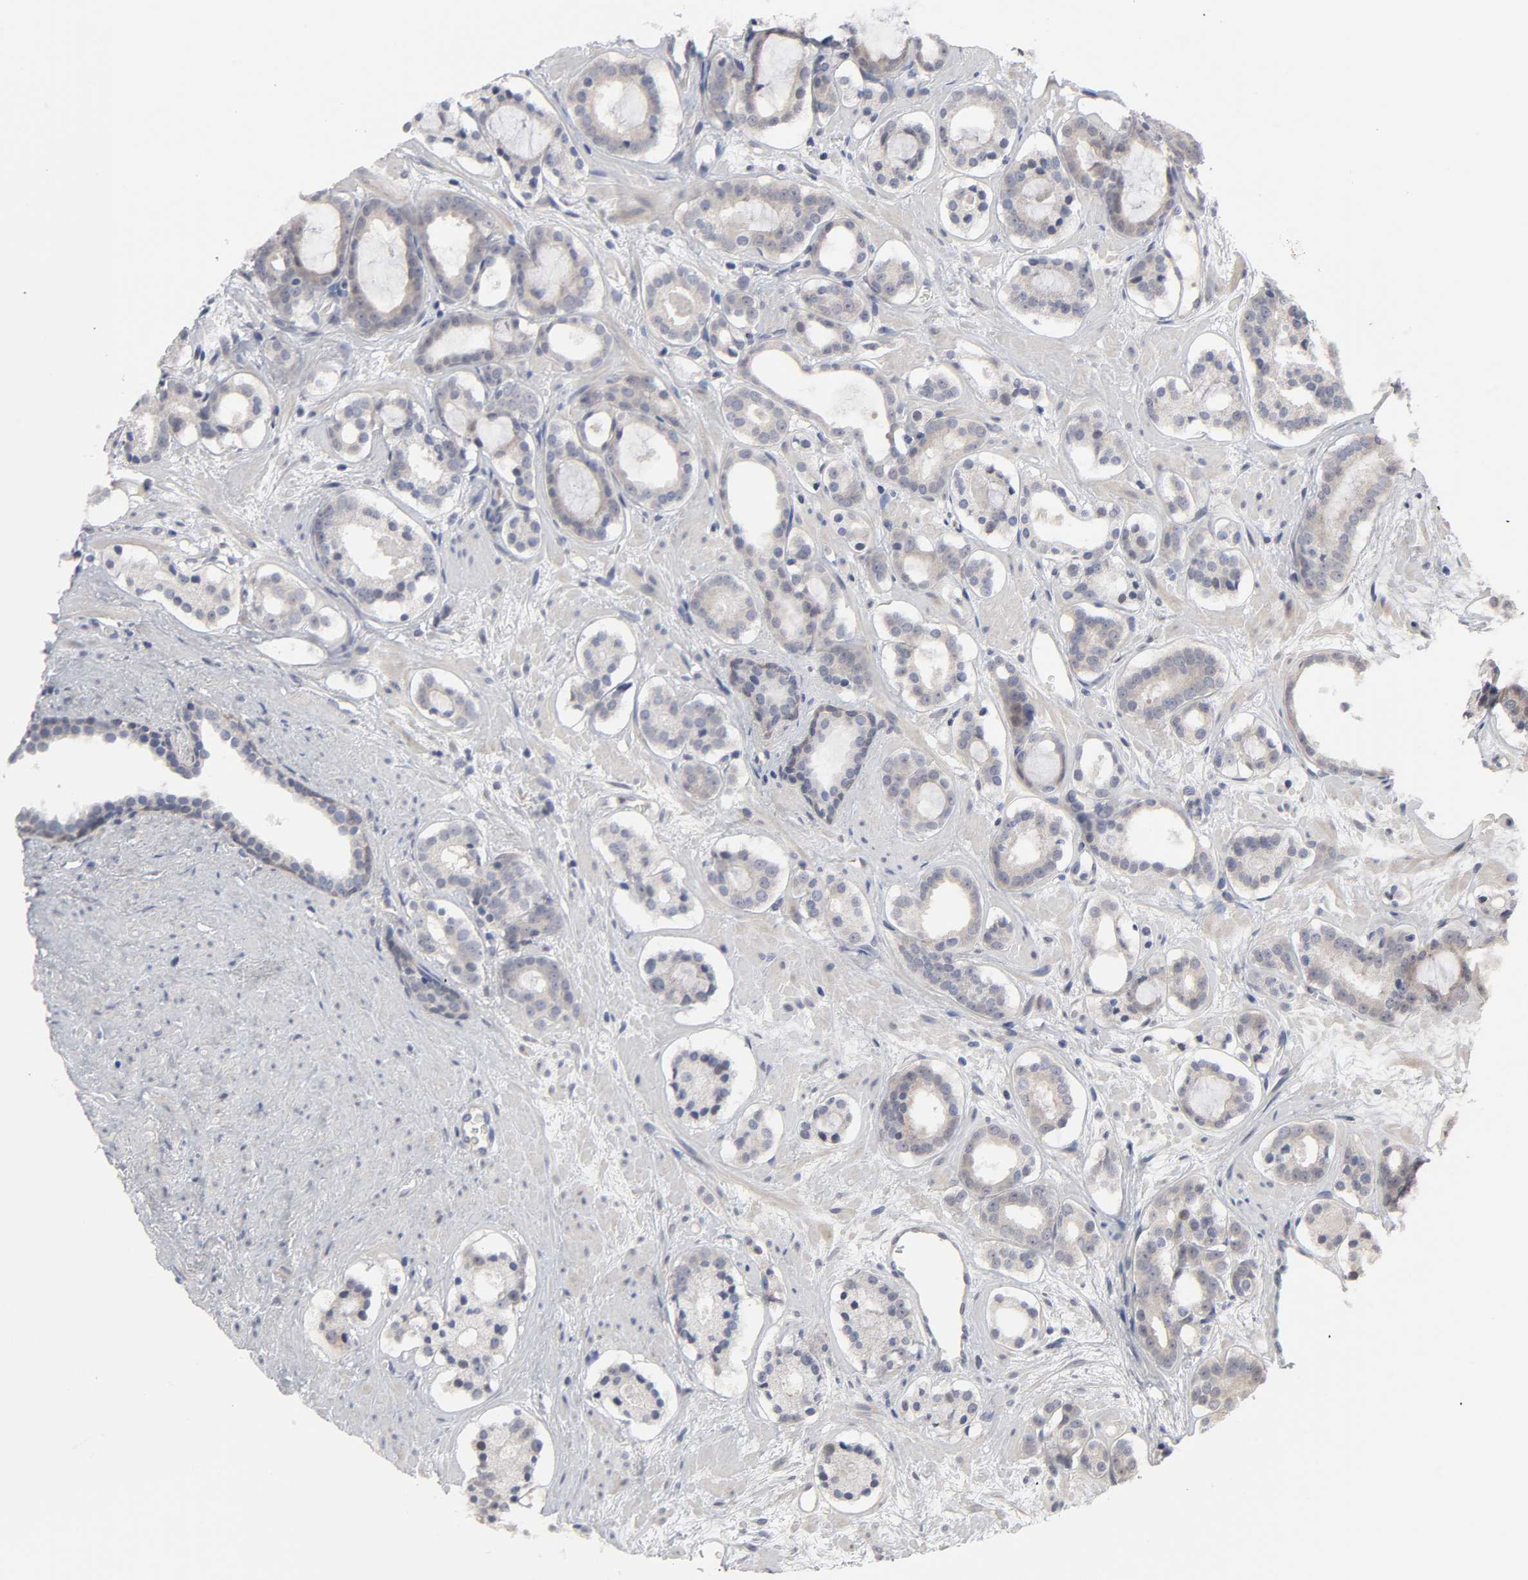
{"staining": {"intensity": "moderate", "quantity": "25%-75%", "location": "cytoplasmic/membranous"}, "tissue": "prostate cancer", "cell_type": "Tumor cells", "image_type": "cancer", "snomed": [{"axis": "morphology", "description": "Adenocarcinoma, Low grade"}, {"axis": "topography", "description": "Prostate"}], "caption": "This image displays immunohistochemistry (IHC) staining of human low-grade adenocarcinoma (prostate), with medium moderate cytoplasmic/membranous staining in approximately 25%-75% of tumor cells.", "gene": "HNF4A", "patient": {"sex": "male", "age": 57}}